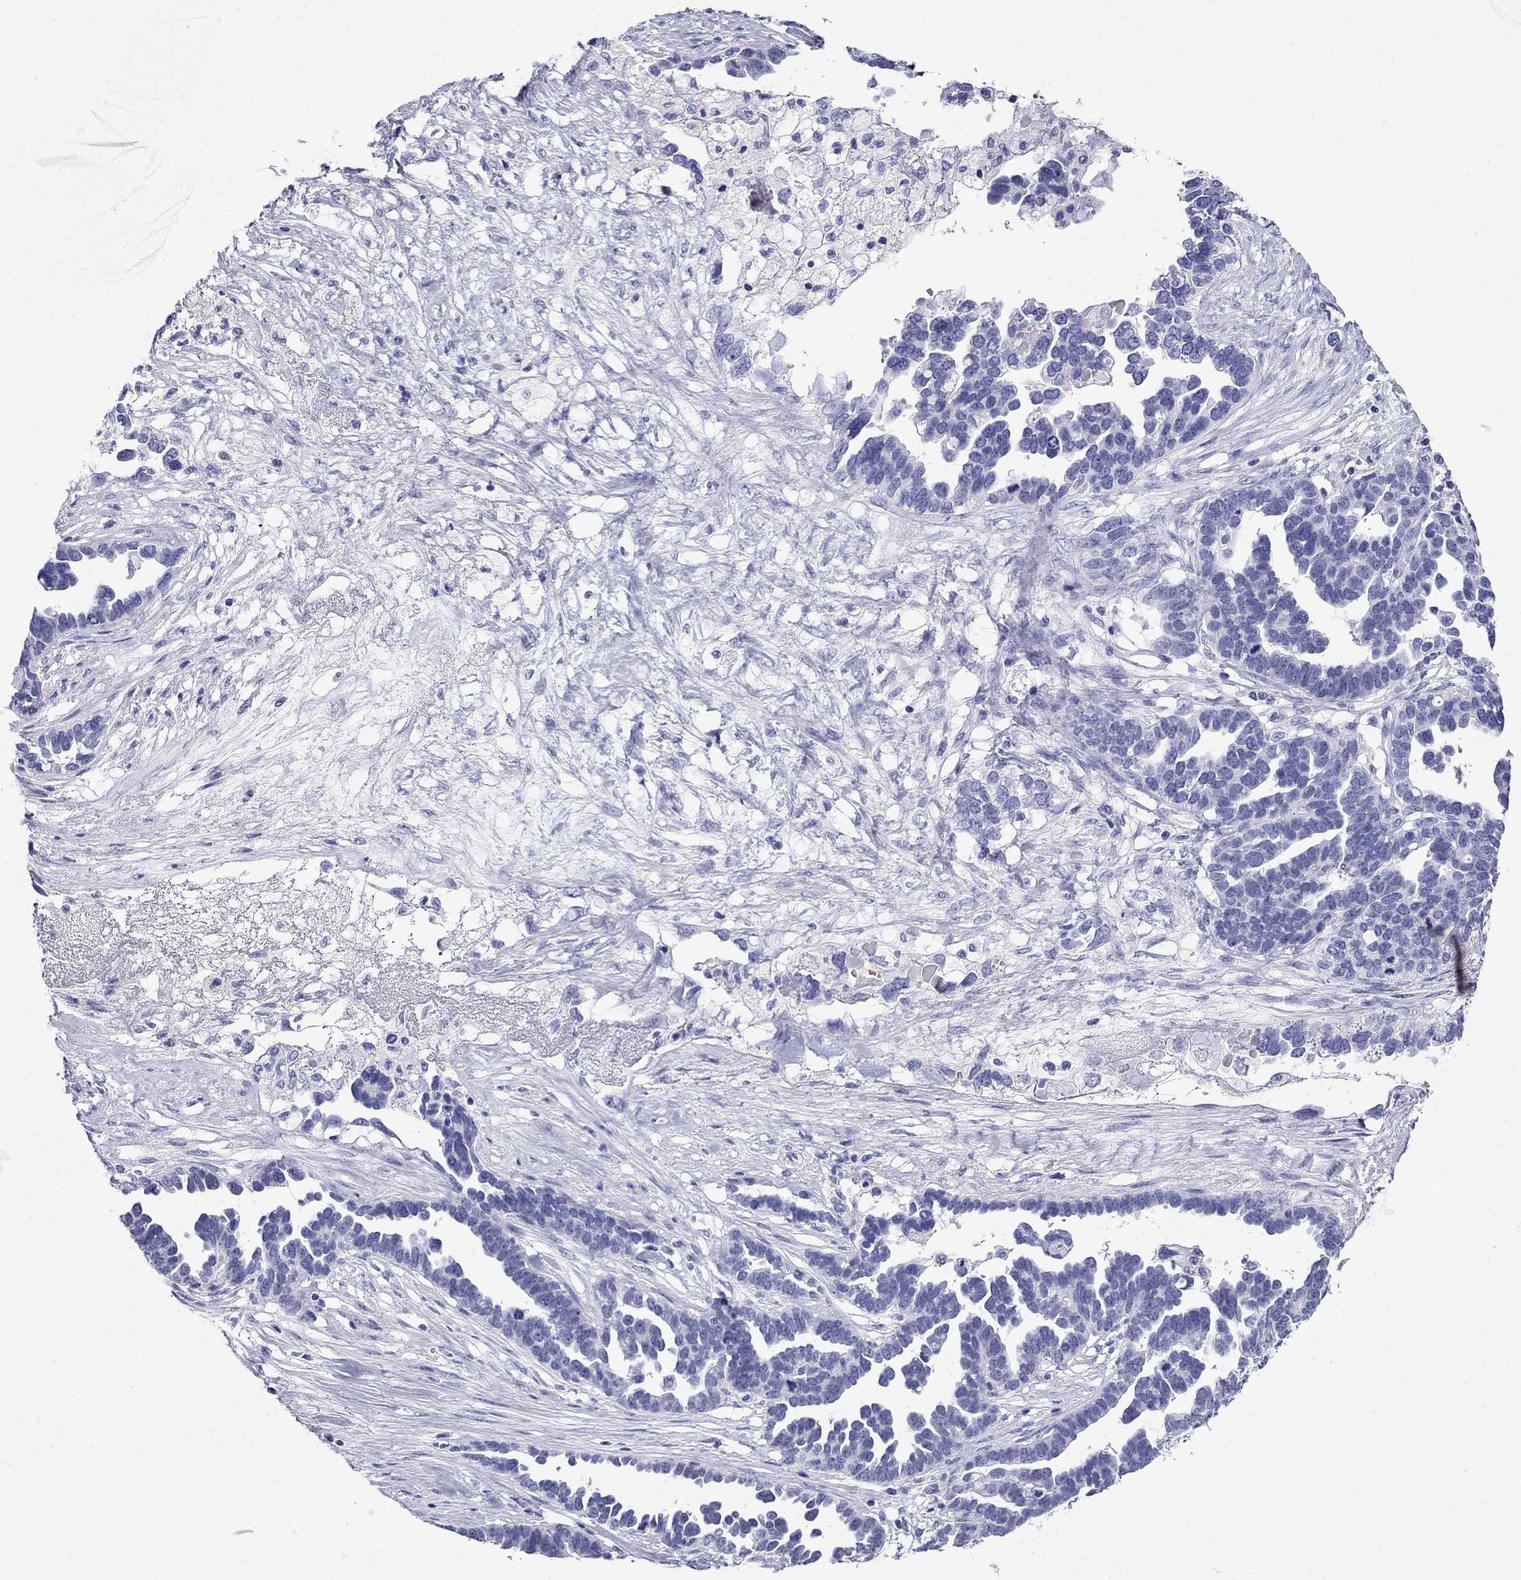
{"staining": {"intensity": "negative", "quantity": "none", "location": "none"}, "tissue": "ovarian cancer", "cell_type": "Tumor cells", "image_type": "cancer", "snomed": [{"axis": "morphology", "description": "Cystadenocarcinoma, serous, NOS"}, {"axis": "topography", "description": "Ovary"}], "caption": "DAB (3,3'-diaminobenzidine) immunohistochemical staining of ovarian serous cystadenocarcinoma reveals no significant expression in tumor cells.", "gene": "PPP1R36", "patient": {"sex": "female", "age": 54}}